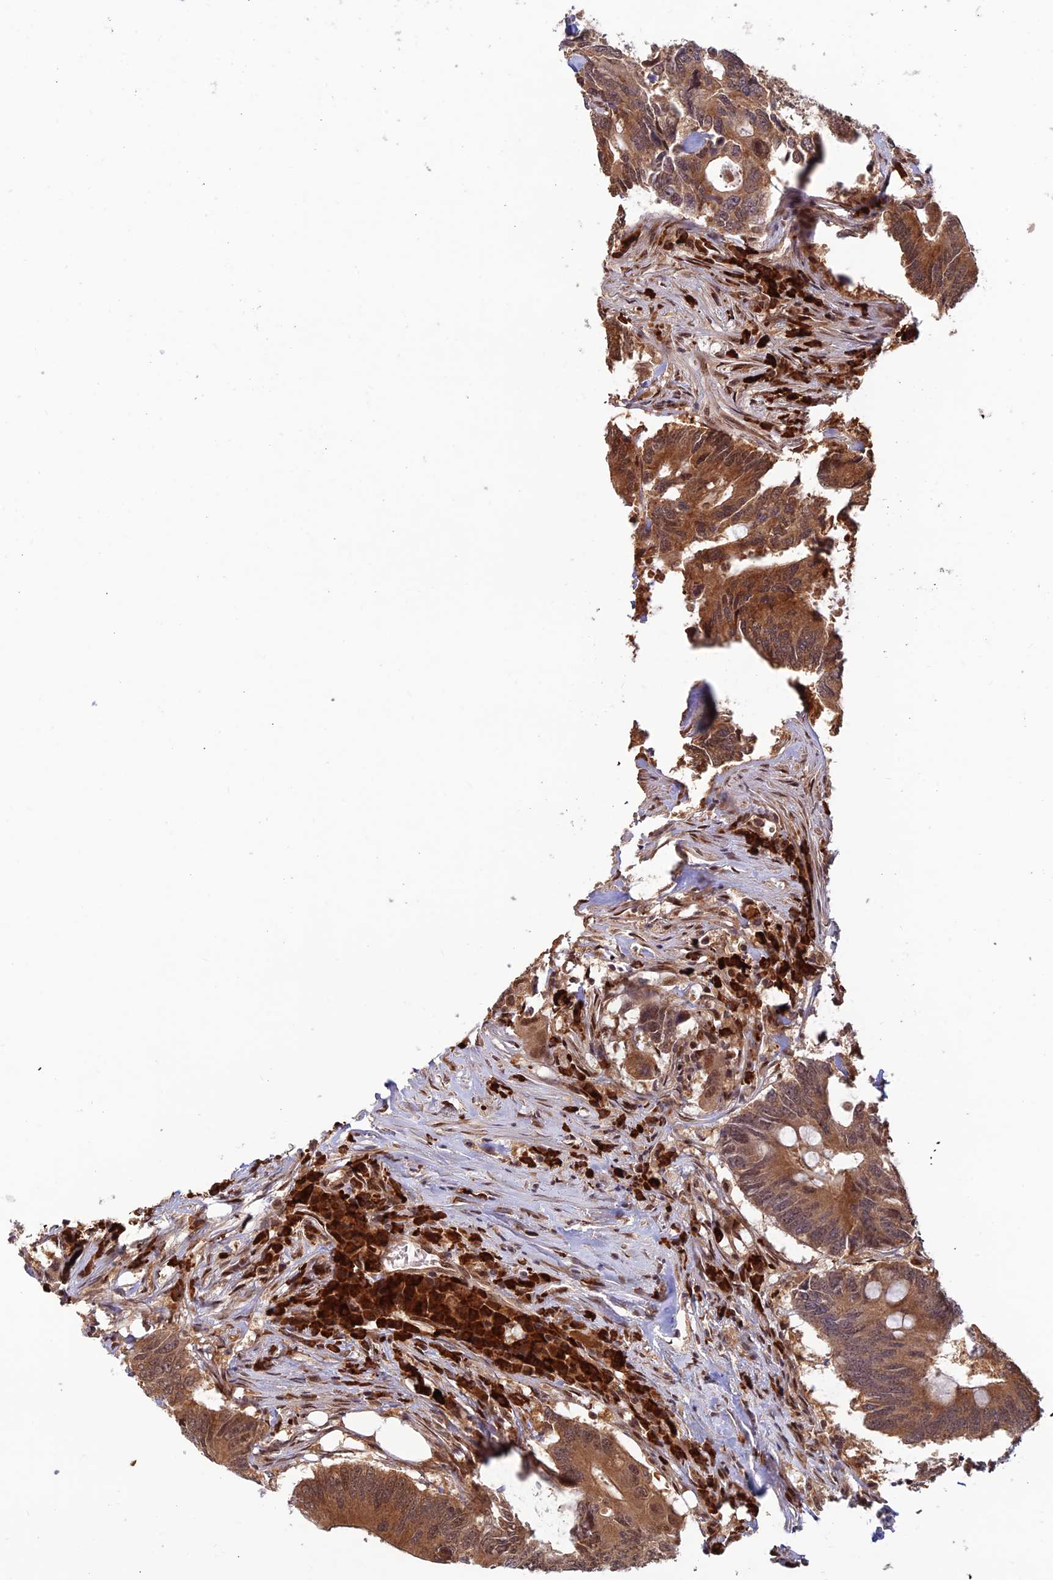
{"staining": {"intensity": "moderate", "quantity": ">75%", "location": "cytoplasmic/membranous,nuclear"}, "tissue": "colorectal cancer", "cell_type": "Tumor cells", "image_type": "cancer", "snomed": [{"axis": "morphology", "description": "Adenocarcinoma, NOS"}, {"axis": "topography", "description": "Colon"}], "caption": "Immunohistochemistry photomicrograph of human colorectal adenocarcinoma stained for a protein (brown), which shows medium levels of moderate cytoplasmic/membranous and nuclear expression in approximately >75% of tumor cells.", "gene": "ZNF565", "patient": {"sex": "male", "age": 71}}